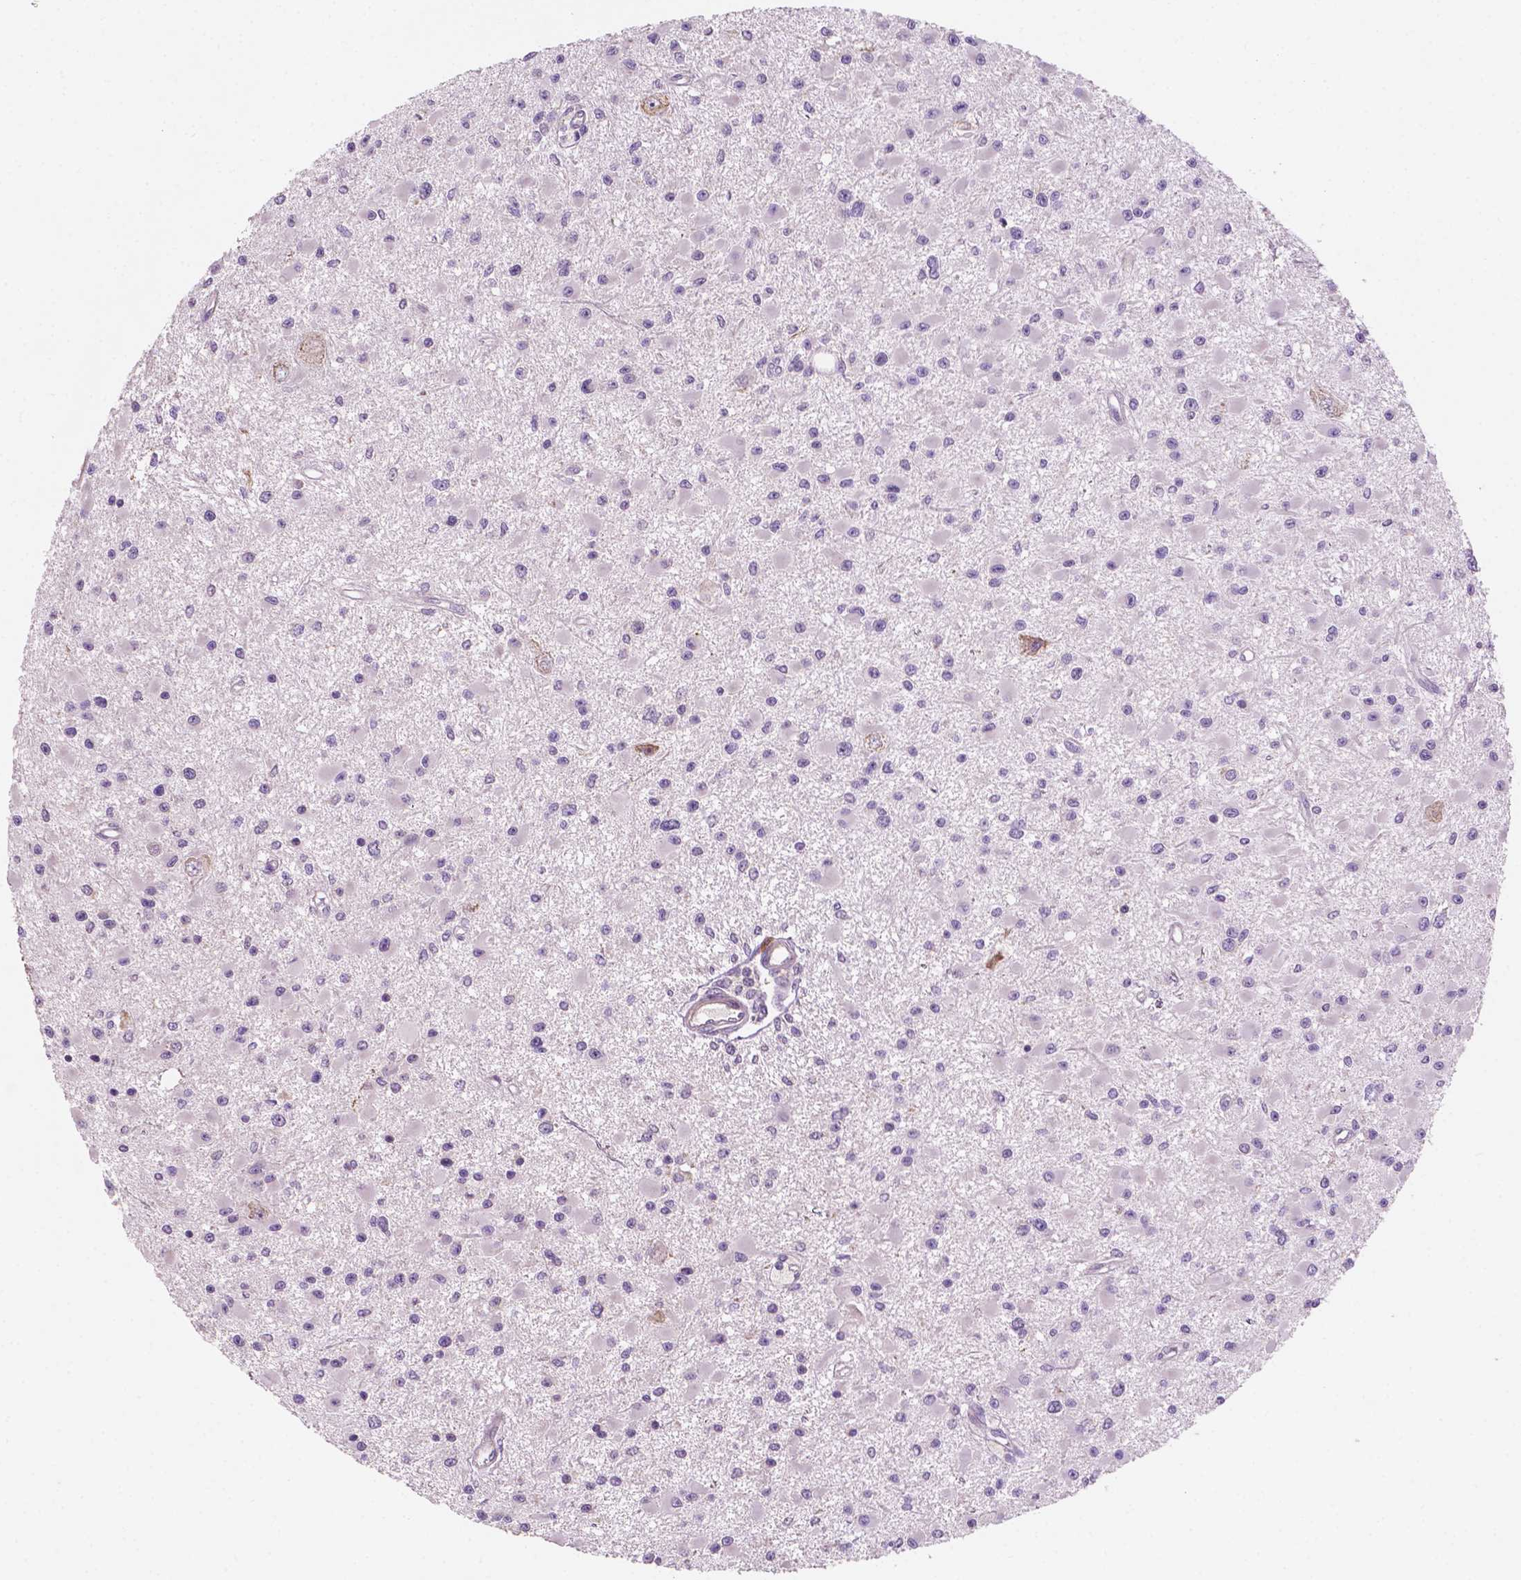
{"staining": {"intensity": "negative", "quantity": "none", "location": "none"}, "tissue": "glioma", "cell_type": "Tumor cells", "image_type": "cancer", "snomed": [{"axis": "morphology", "description": "Glioma, malignant, High grade"}, {"axis": "topography", "description": "Brain"}], "caption": "IHC micrograph of neoplastic tissue: human glioma stained with DAB demonstrates no significant protein positivity in tumor cells.", "gene": "LRP1B", "patient": {"sex": "male", "age": 54}}